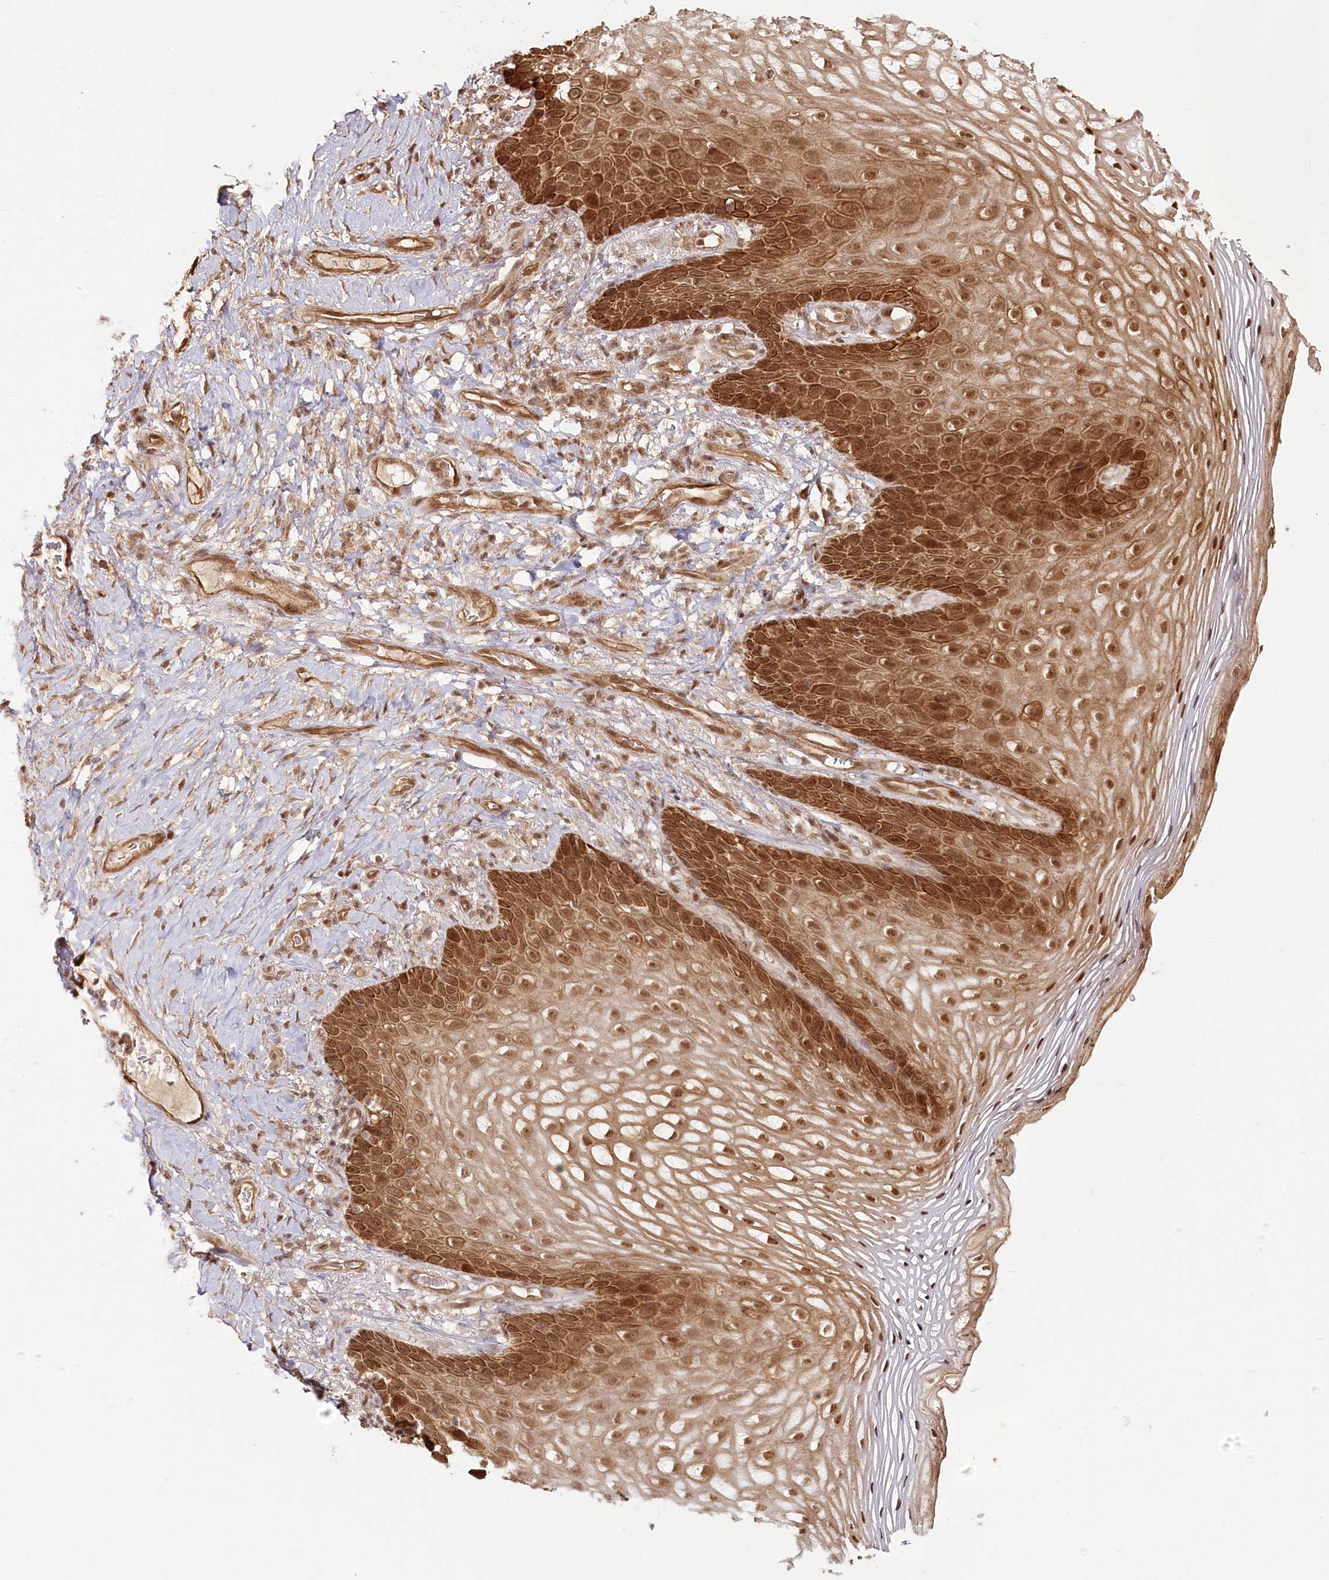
{"staining": {"intensity": "strong", "quantity": ">75%", "location": "cytoplasmic/membranous,nuclear"}, "tissue": "vagina", "cell_type": "Squamous epithelial cells", "image_type": "normal", "snomed": [{"axis": "morphology", "description": "Normal tissue, NOS"}, {"axis": "topography", "description": "Vagina"}], "caption": "Vagina stained with DAB (3,3'-diaminobenzidine) immunohistochemistry (IHC) reveals high levels of strong cytoplasmic/membranous,nuclear expression in approximately >75% of squamous epithelial cells. Nuclei are stained in blue.", "gene": "R3HDM2", "patient": {"sex": "female", "age": 60}}